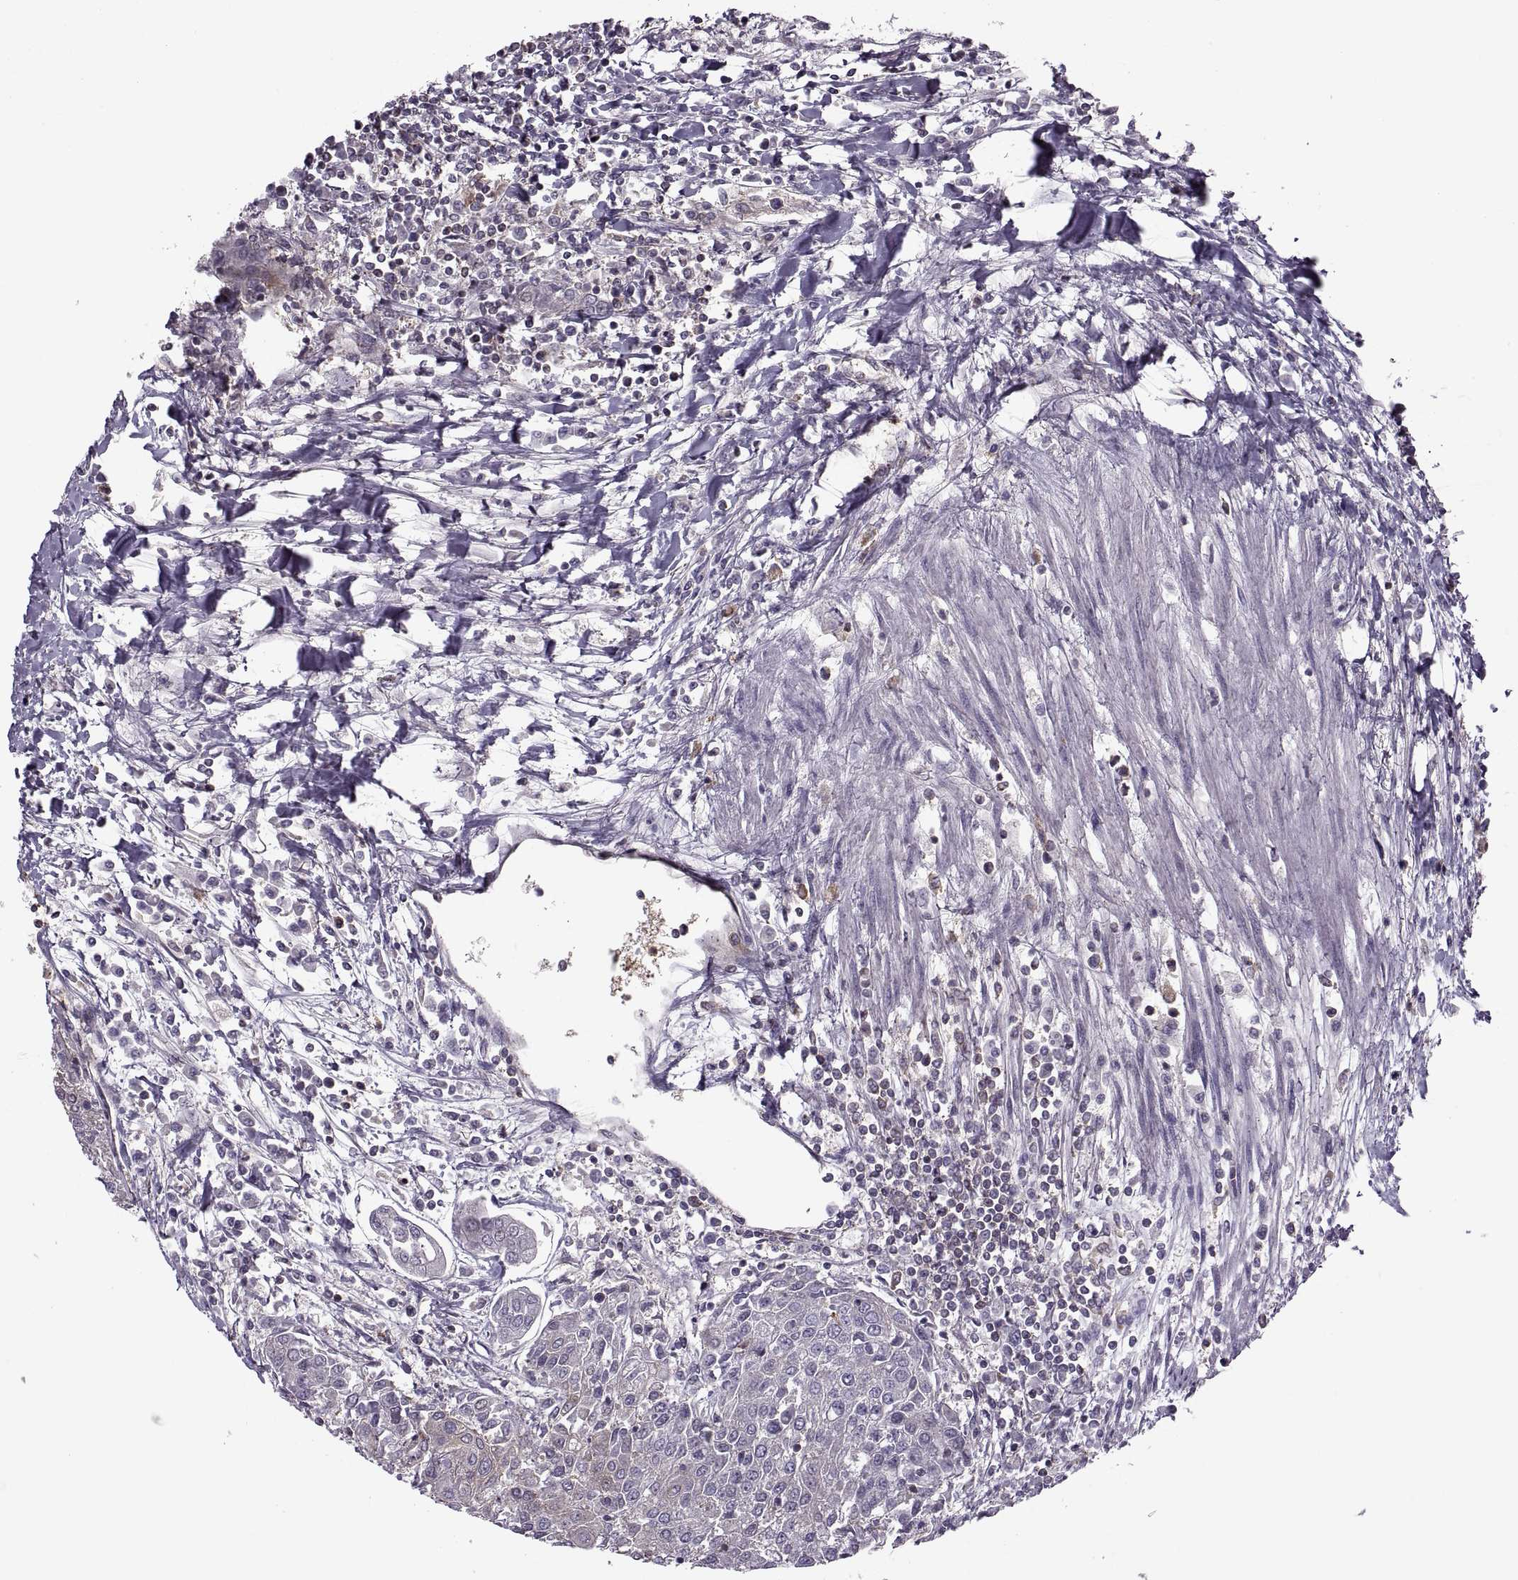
{"staining": {"intensity": "weak", "quantity": "<25%", "location": "cytoplasmic/membranous"}, "tissue": "urothelial cancer", "cell_type": "Tumor cells", "image_type": "cancer", "snomed": [{"axis": "morphology", "description": "Urothelial carcinoma, High grade"}, {"axis": "topography", "description": "Urinary bladder"}], "caption": "An immunohistochemistry photomicrograph of urothelial carcinoma (high-grade) is shown. There is no staining in tumor cells of urothelial carcinoma (high-grade).", "gene": "SLC2A3", "patient": {"sex": "female", "age": 85}}